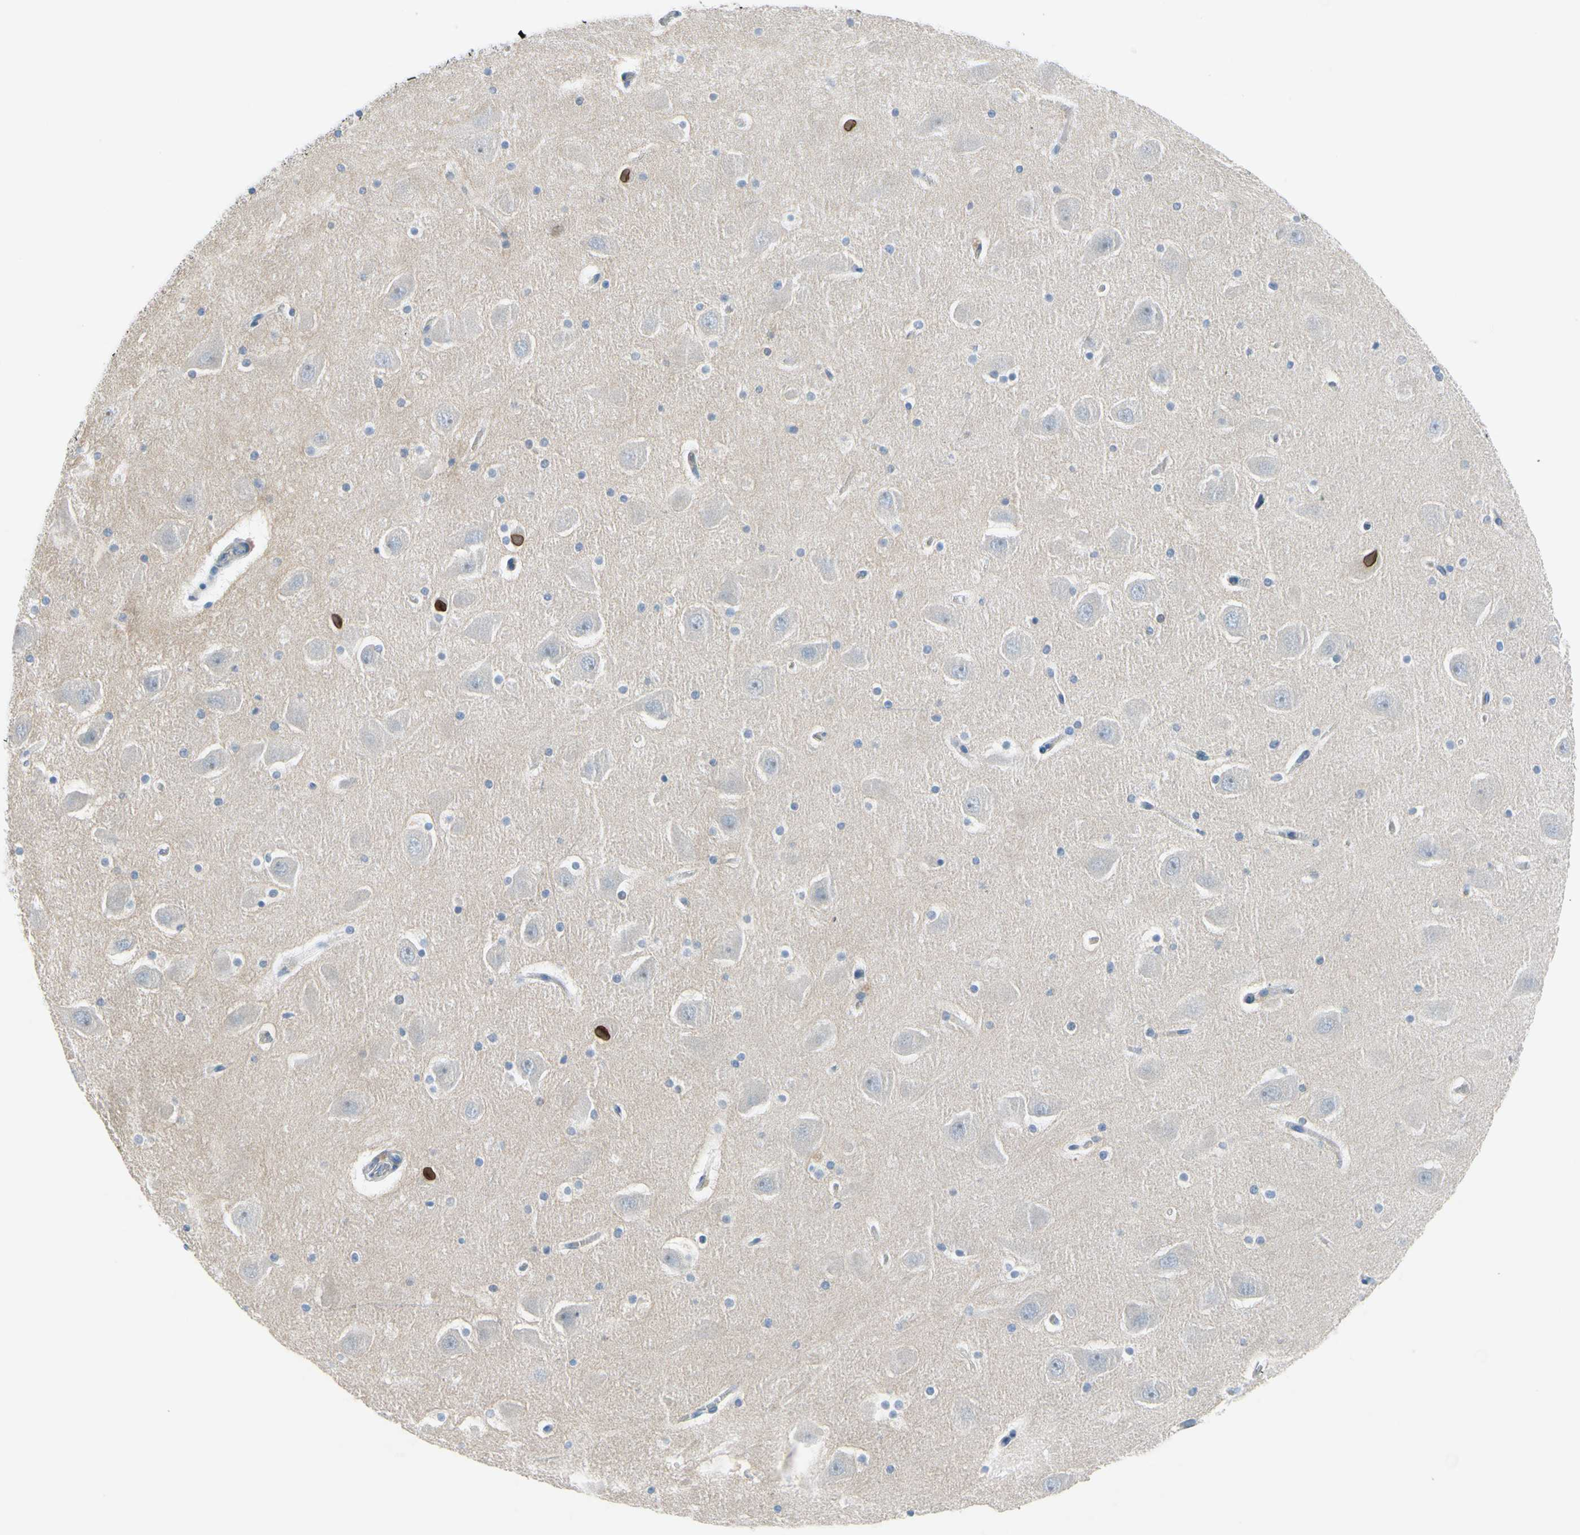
{"staining": {"intensity": "negative", "quantity": "none", "location": "none"}, "tissue": "hippocampus", "cell_type": "Glial cells", "image_type": "normal", "snomed": [{"axis": "morphology", "description": "Normal tissue, NOS"}, {"axis": "topography", "description": "Hippocampus"}], "caption": "Immunohistochemistry histopathology image of normal hippocampus: human hippocampus stained with DAB (3,3'-diaminobenzidine) exhibits no significant protein expression in glial cells. (Stains: DAB immunohistochemistry with hematoxylin counter stain, Microscopy: brightfield microscopy at high magnification).", "gene": "FCER2", "patient": {"sex": "male", "age": 45}}